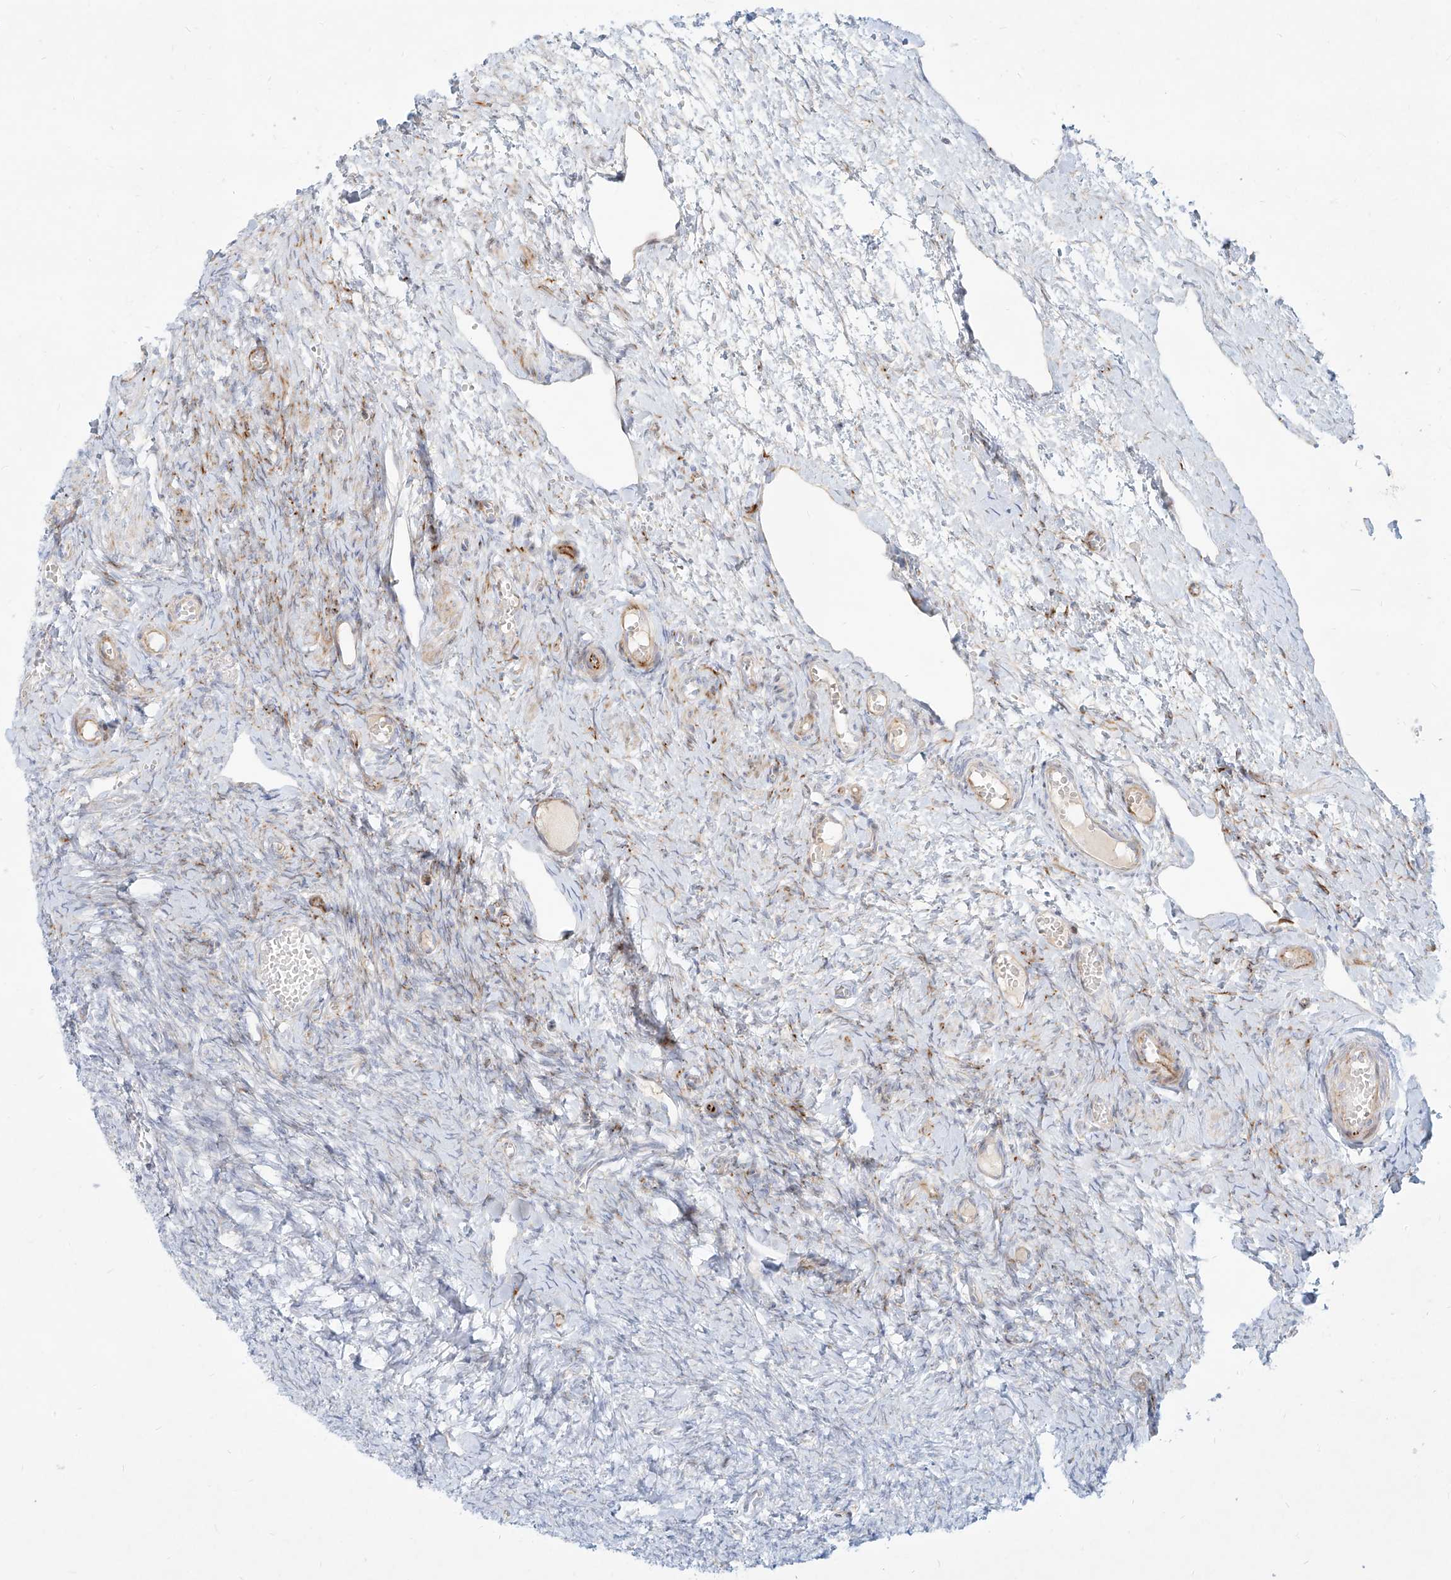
{"staining": {"intensity": "weak", "quantity": ">75%", "location": "cytoplasmic/membranous"}, "tissue": "ovary", "cell_type": "Follicle cells", "image_type": "normal", "snomed": [{"axis": "morphology", "description": "Adenocarcinoma, NOS"}, {"axis": "topography", "description": "Endometrium"}], "caption": "Unremarkable ovary shows weak cytoplasmic/membranous staining in approximately >75% of follicle cells, visualized by immunohistochemistry. (IHC, brightfield microscopy, high magnification).", "gene": "MTX2", "patient": {"sex": "female", "age": 32}}